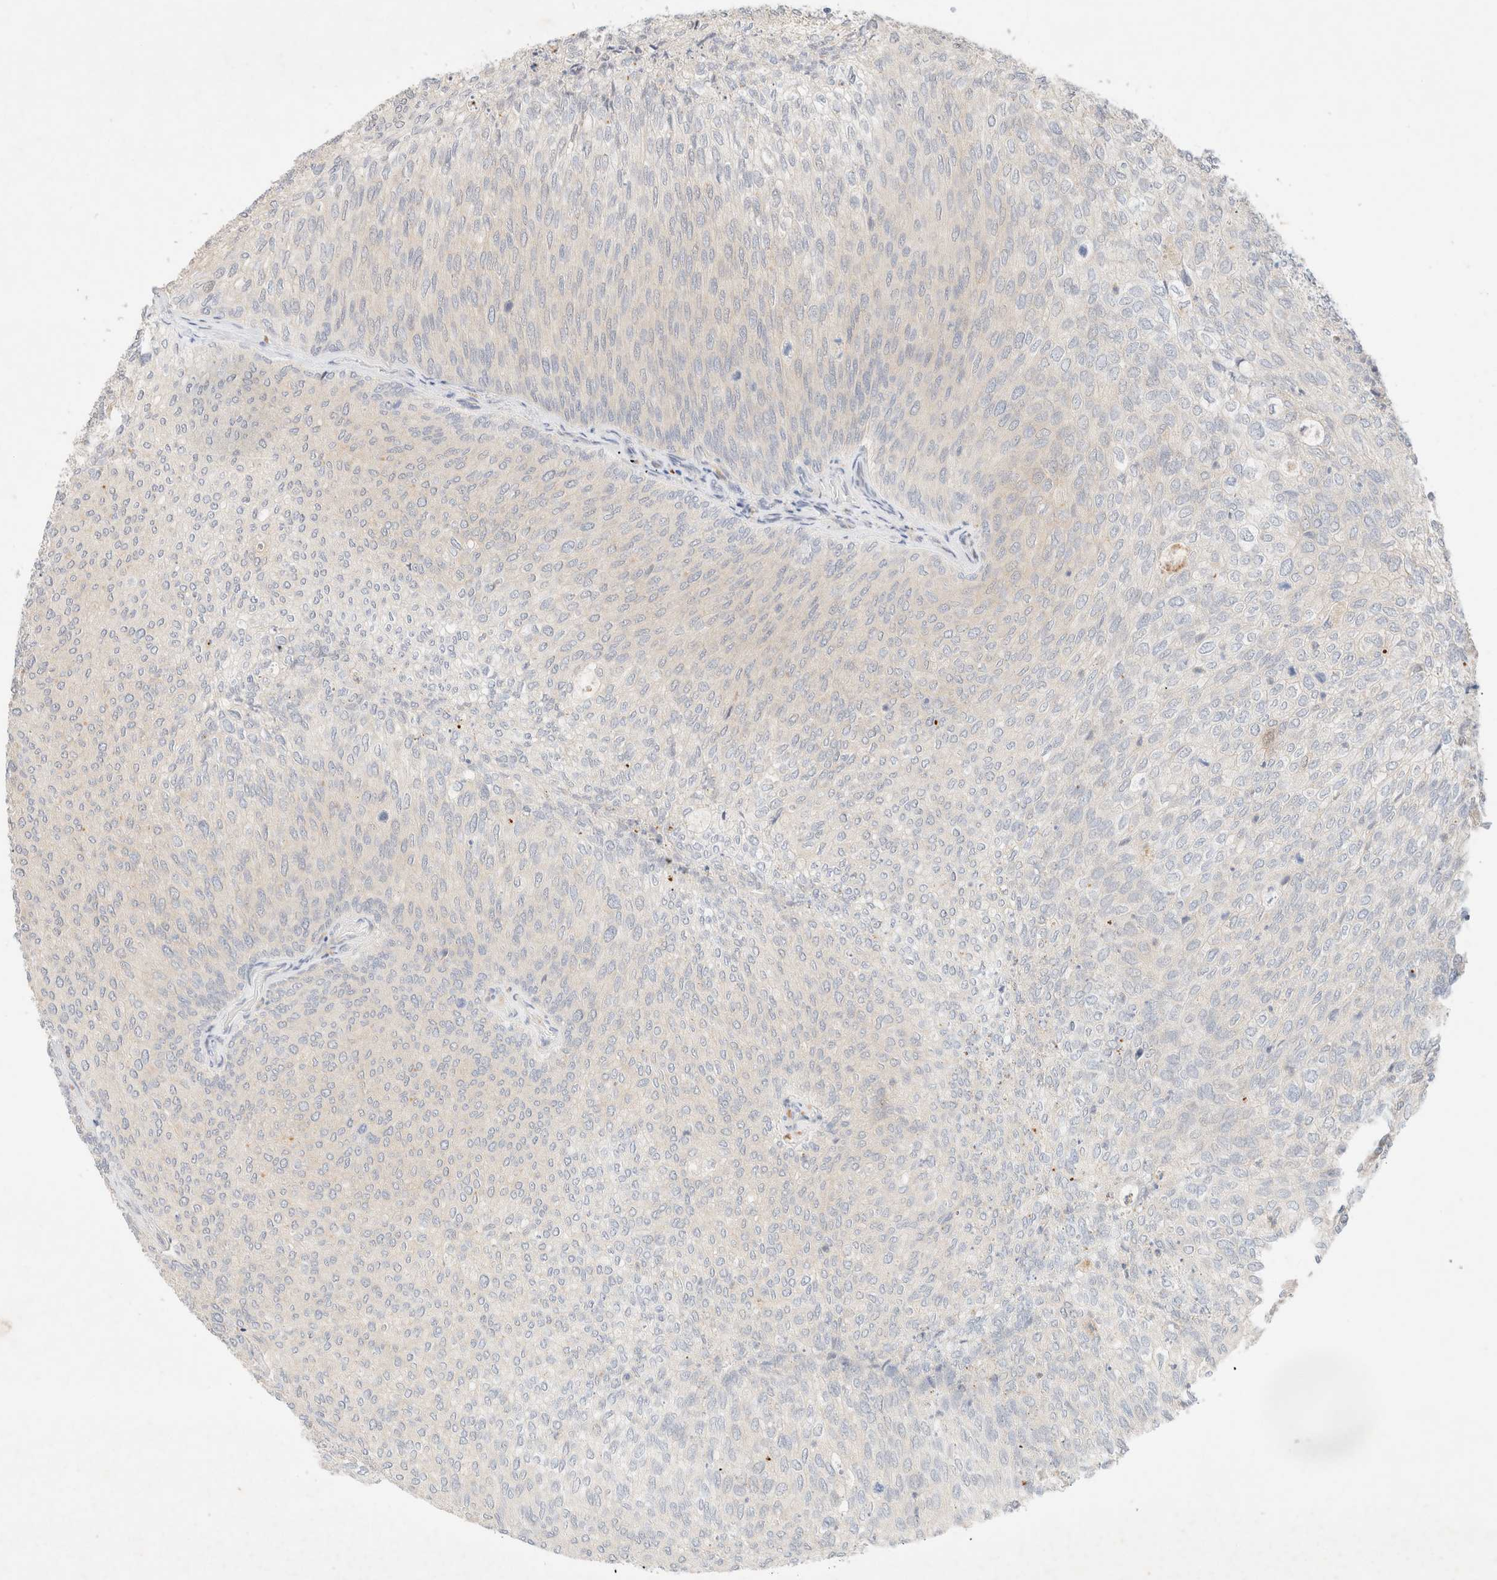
{"staining": {"intensity": "negative", "quantity": "none", "location": "none"}, "tissue": "urothelial cancer", "cell_type": "Tumor cells", "image_type": "cancer", "snomed": [{"axis": "morphology", "description": "Urothelial carcinoma, Low grade"}, {"axis": "topography", "description": "Urinary bladder"}], "caption": "Tumor cells are negative for protein expression in human urothelial cancer.", "gene": "SGSM2", "patient": {"sex": "female", "age": 79}}